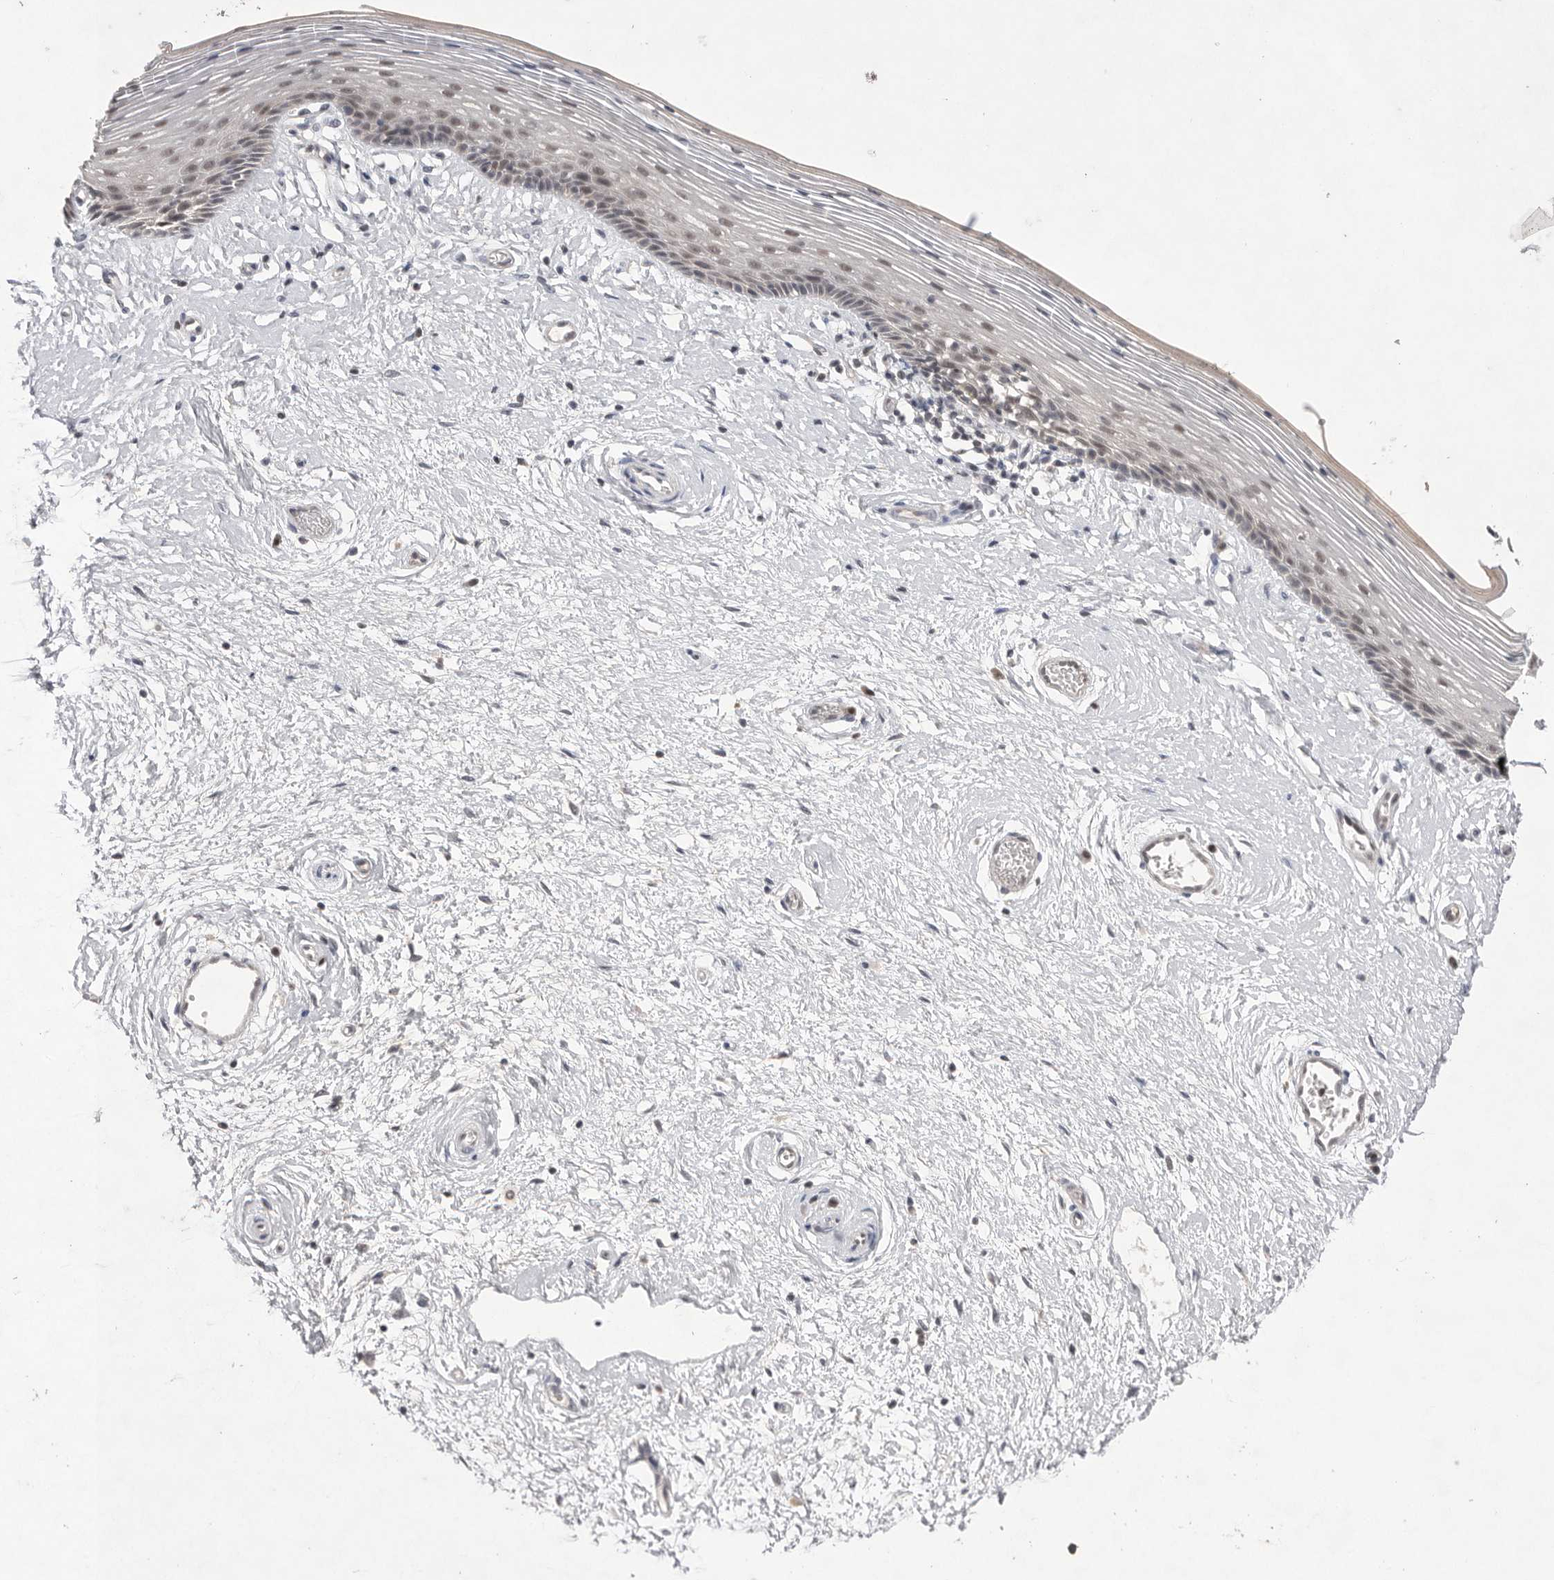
{"staining": {"intensity": "weak", "quantity": "25%-75%", "location": "nuclear"}, "tissue": "vagina", "cell_type": "Squamous epithelial cells", "image_type": "normal", "snomed": [{"axis": "morphology", "description": "Normal tissue, NOS"}, {"axis": "topography", "description": "Vagina"}], "caption": "Immunohistochemical staining of normal vagina reveals low levels of weak nuclear staining in approximately 25%-75% of squamous epithelial cells.", "gene": "HUS1", "patient": {"sex": "female", "age": 46}}